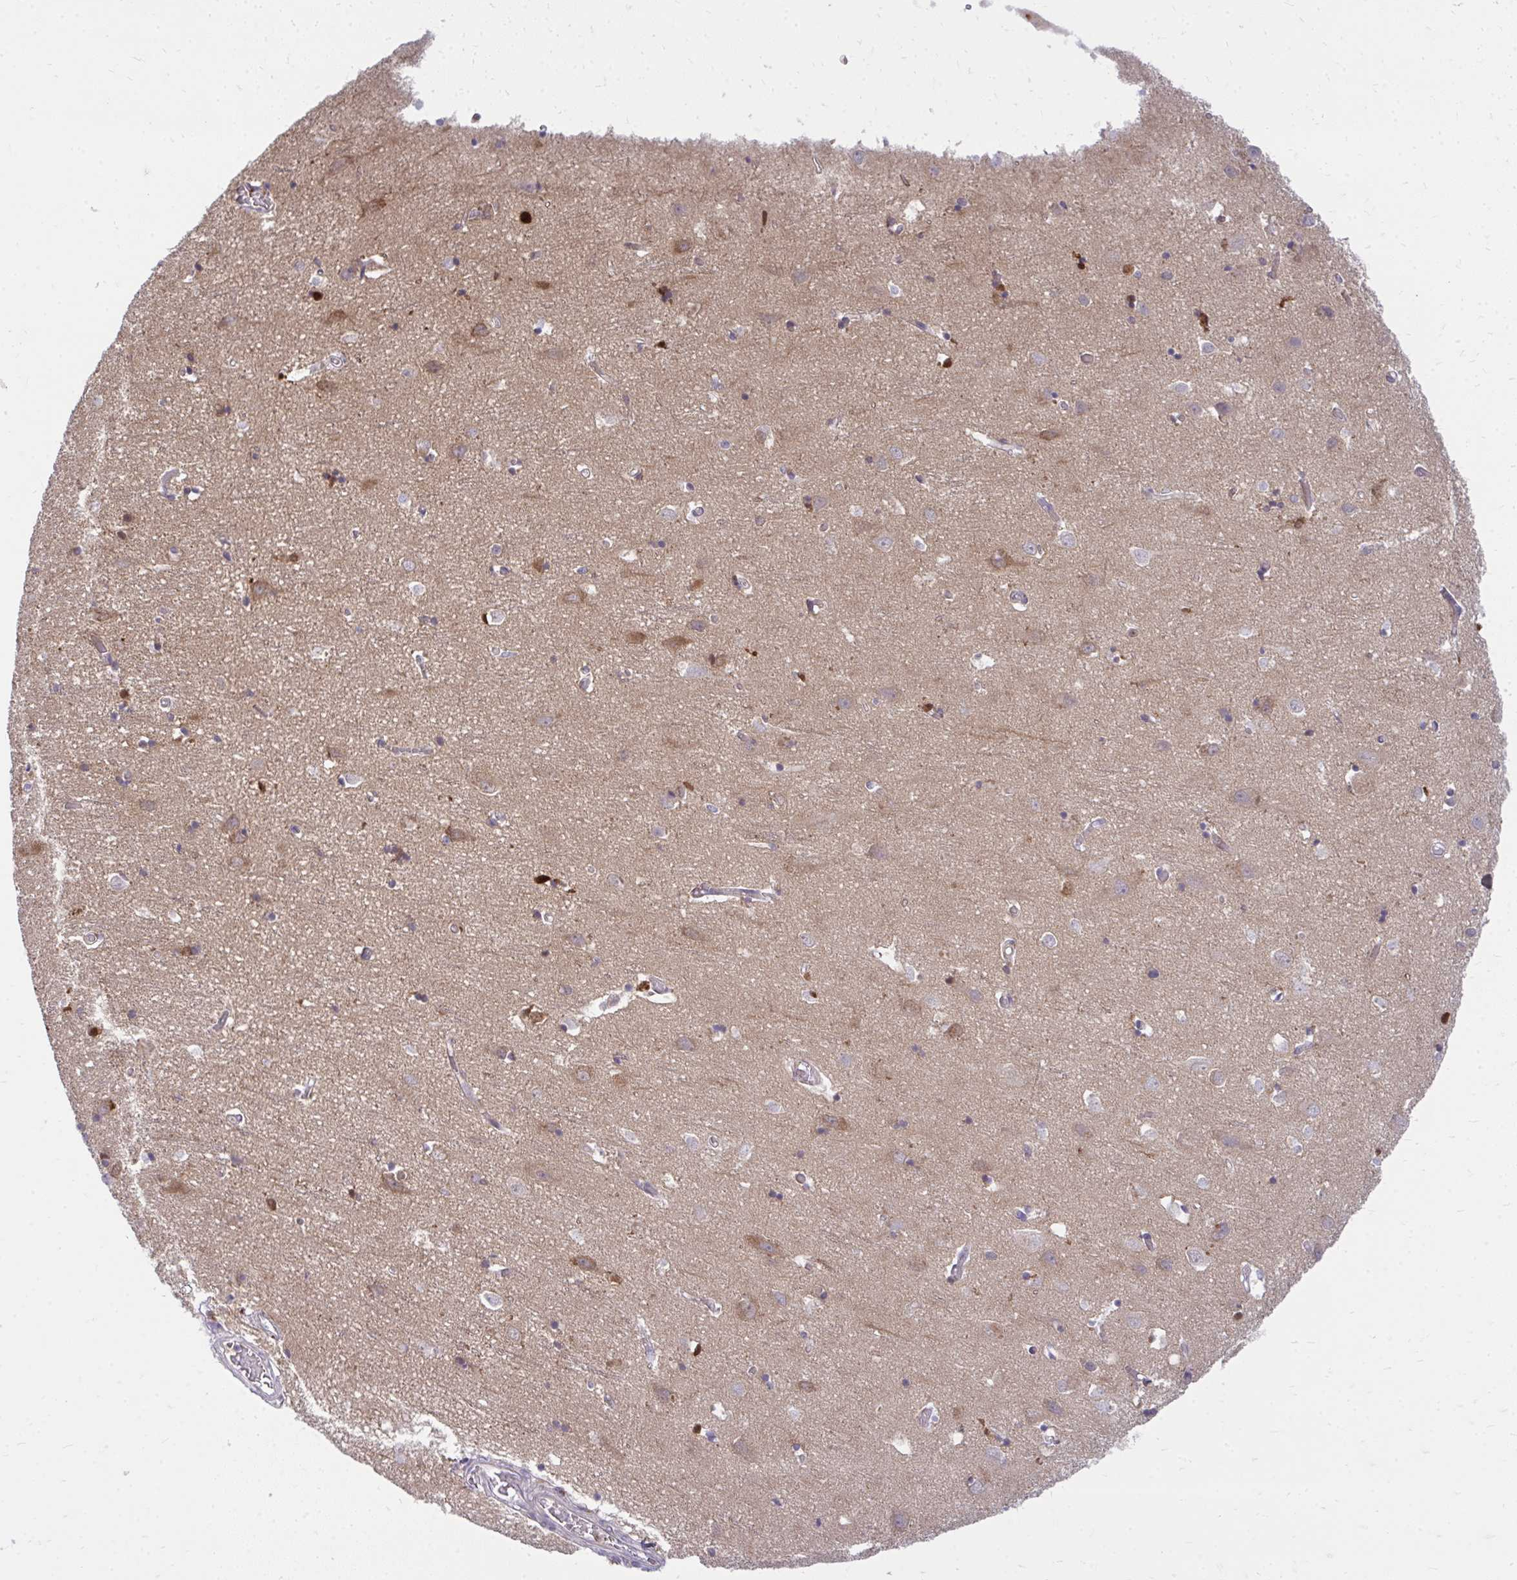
{"staining": {"intensity": "negative", "quantity": "none", "location": "none"}, "tissue": "cerebral cortex", "cell_type": "Endothelial cells", "image_type": "normal", "snomed": [{"axis": "morphology", "description": "Normal tissue, NOS"}, {"axis": "topography", "description": "Cerebral cortex"}], "caption": "Cerebral cortex was stained to show a protein in brown. There is no significant expression in endothelial cells. (Immunohistochemistry (ihc), brightfield microscopy, high magnification).", "gene": "ASAP1", "patient": {"sex": "male", "age": 70}}